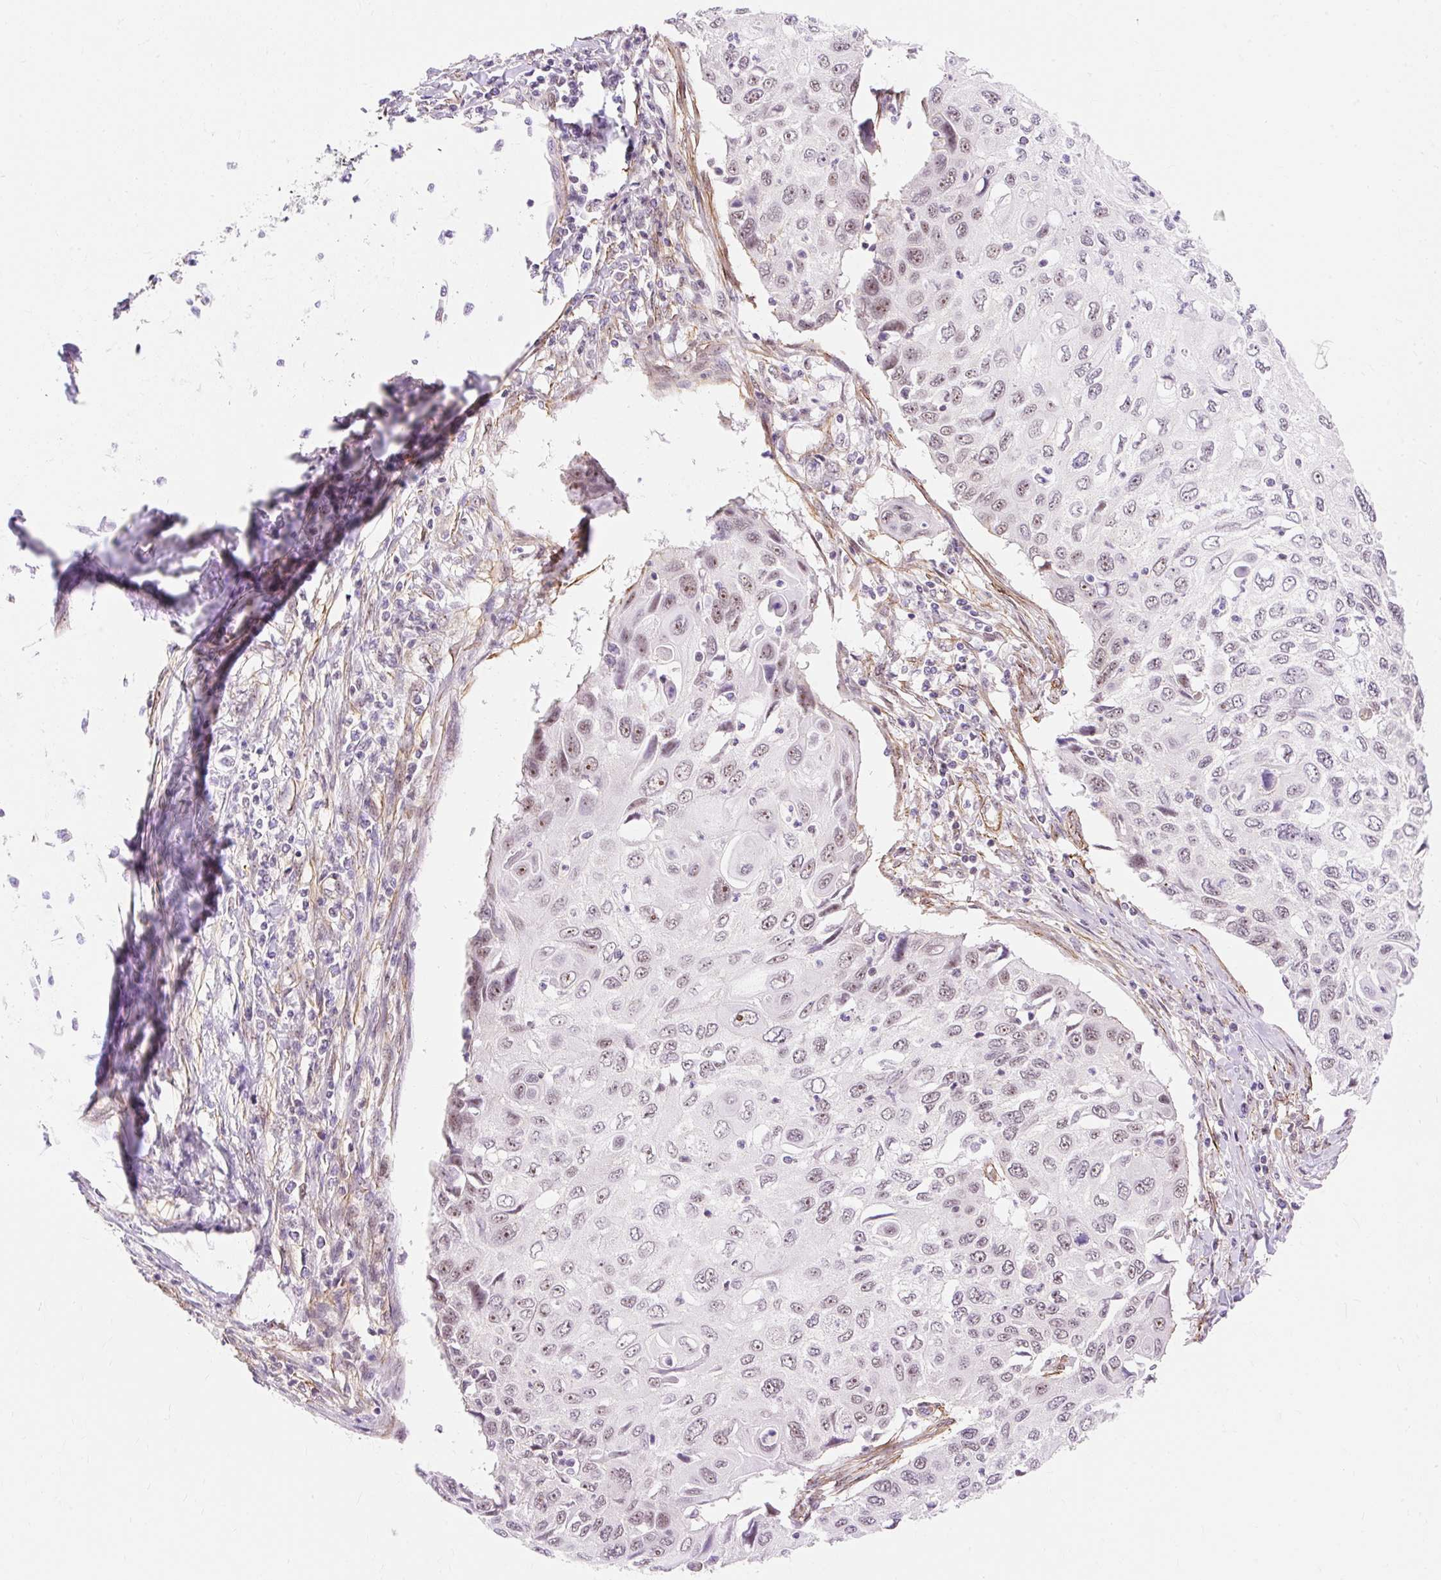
{"staining": {"intensity": "moderate", "quantity": "25%-75%", "location": "nuclear"}, "tissue": "cervical cancer", "cell_type": "Tumor cells", "image_type": "cancer", "snomed": [{"axis": "morphology", "description": "Squamous cell carcinoma, NOS"}, {"axis": "topography", "description": "Cervix"}], "caption": "DAB immunohistochemical staining of human cervical cancer displays moderate nuclear protein staining in approximately 25%-75% of tumor cells.", "gene": "OBP2A", "patient": {"sex": "female", "age": 70}}